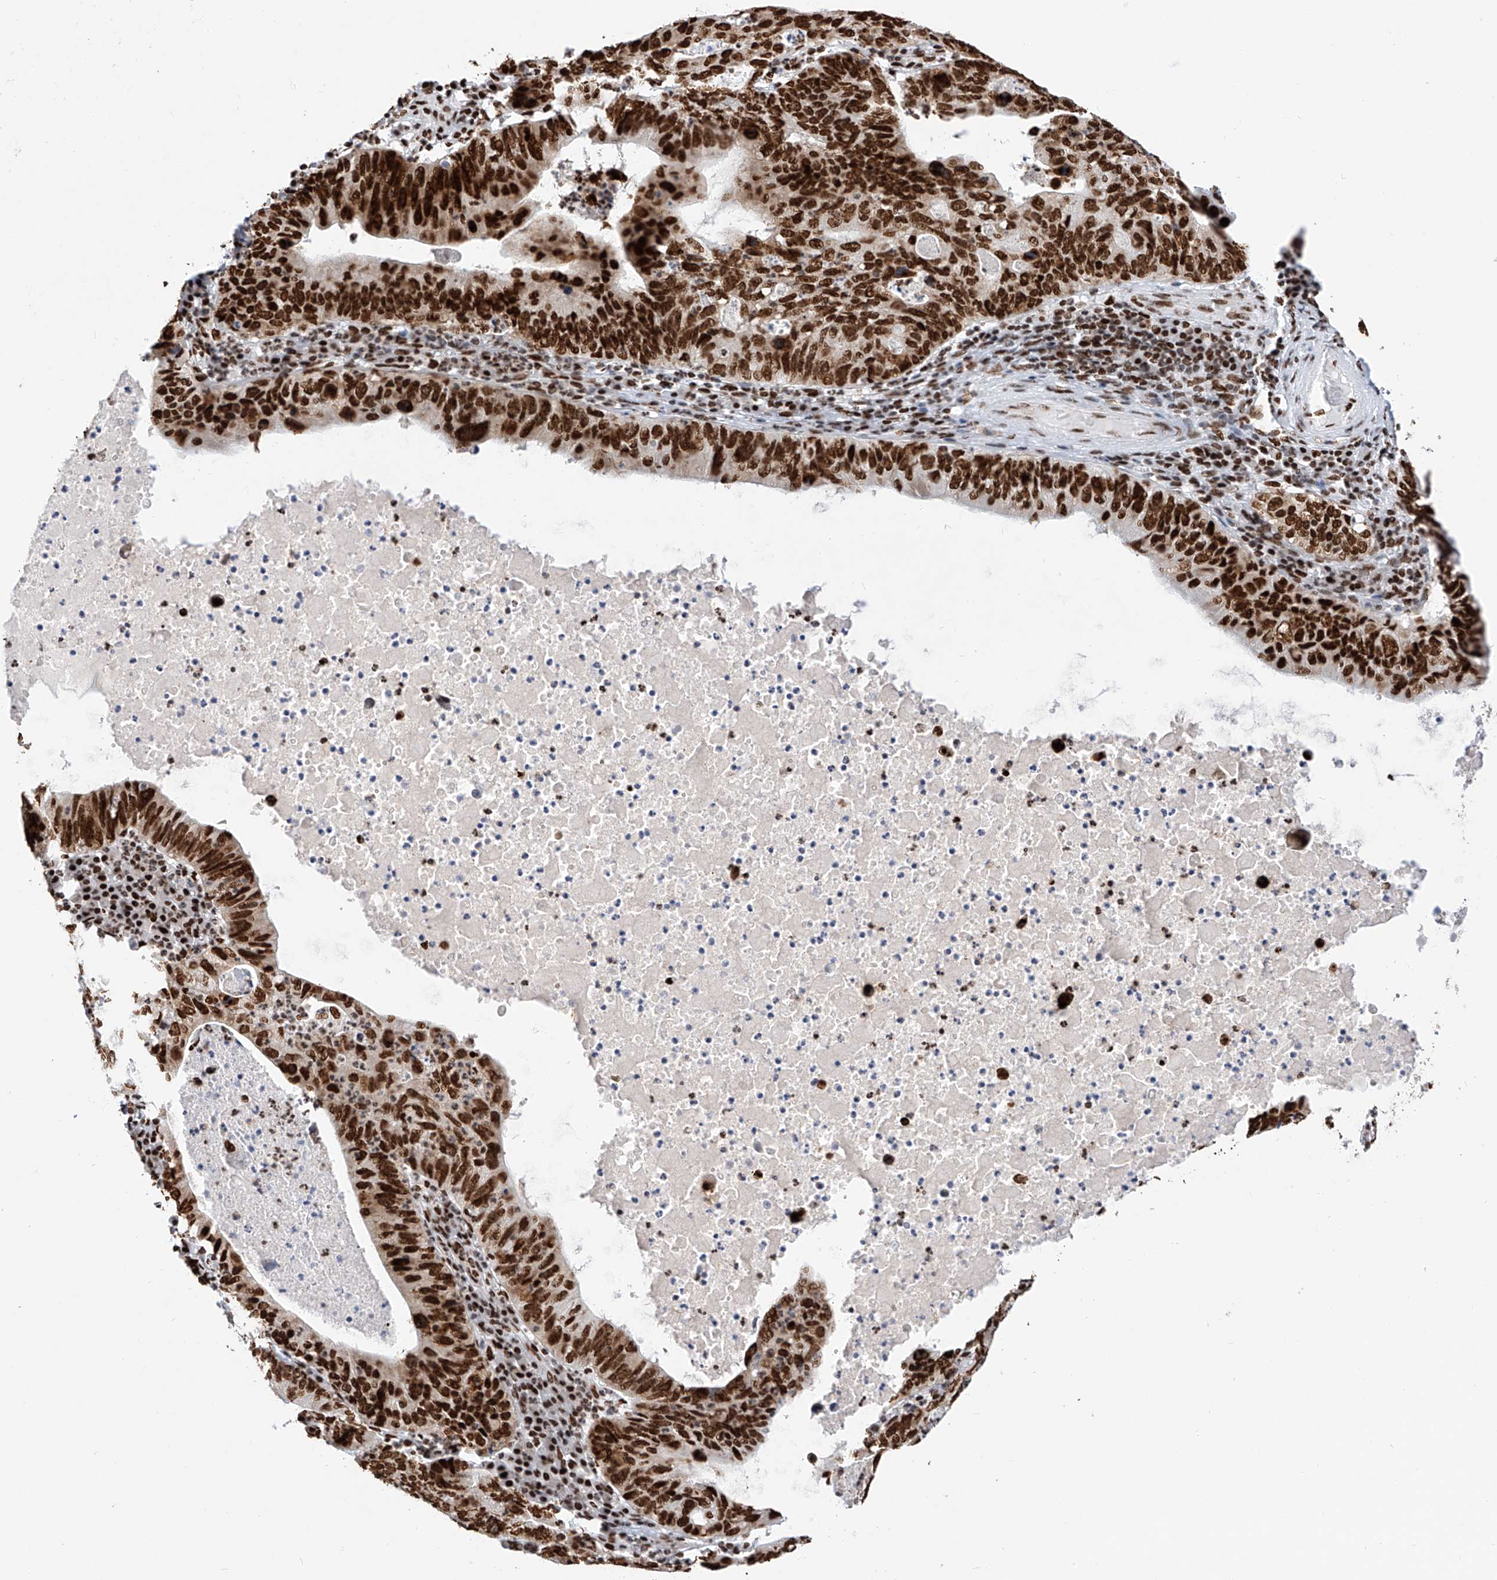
{"staining": {"intensity": "strong", "quantity": ">75%", "location": "nuclear"}, "tissue": "stomach cancer", "cell_type": "Tumor cells", "image_type": "cancer", "snomed": [{"axis": "morphology", "description": "Adenocarcinoma, NOS"}, {"axis": "topography", "description": "Stomach"}], "caption": "Human stomach adenocarcinoma stained with a brown dye demonstrates strong nuclear positive staining in about >75% of tumor cells.", "gene": "SRSF6", "patient": {"sex": "male", "age": 59}}